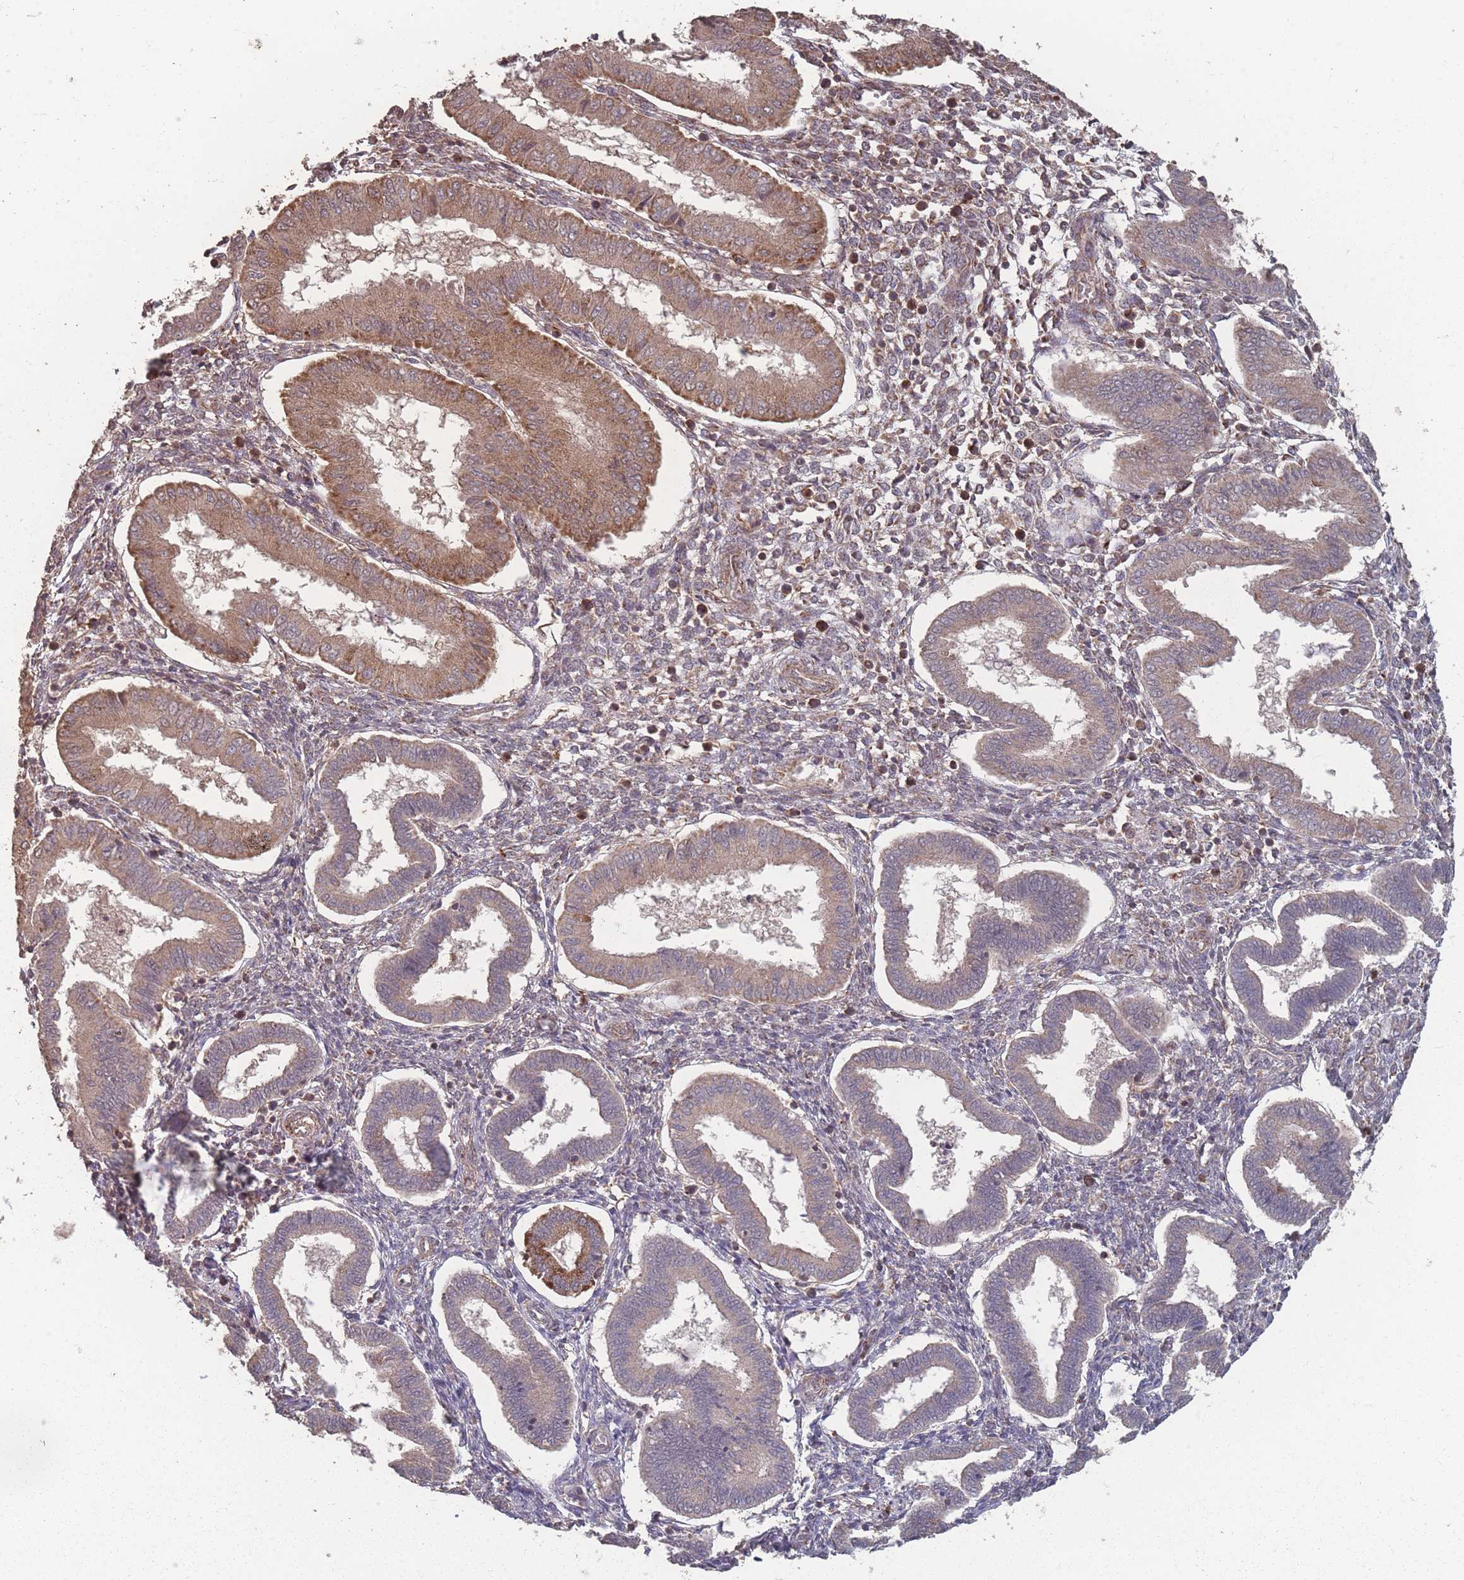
{"staining": {"intensity": "weak", "quantity": "25%-75%", "location": "cytoplasmic/membranous"}, "tissue": "endometrium", "cell_type": "Cells in endometrial stroma", "image_type": "normal", "snomed": [{"axis": "morphology", "description": "Normal tissue, NOS"}, {"axis": "topography", "description": "Endometrium"}], "caption": "Immunohistochemical staining of normal endometrium reveals weak cytoplasmic/membranous protein staining in approximately 25%-75% of cells in endometrial stroma.", "gene": "LYRM7", "patient": {"sex": "female", "age": 24}}